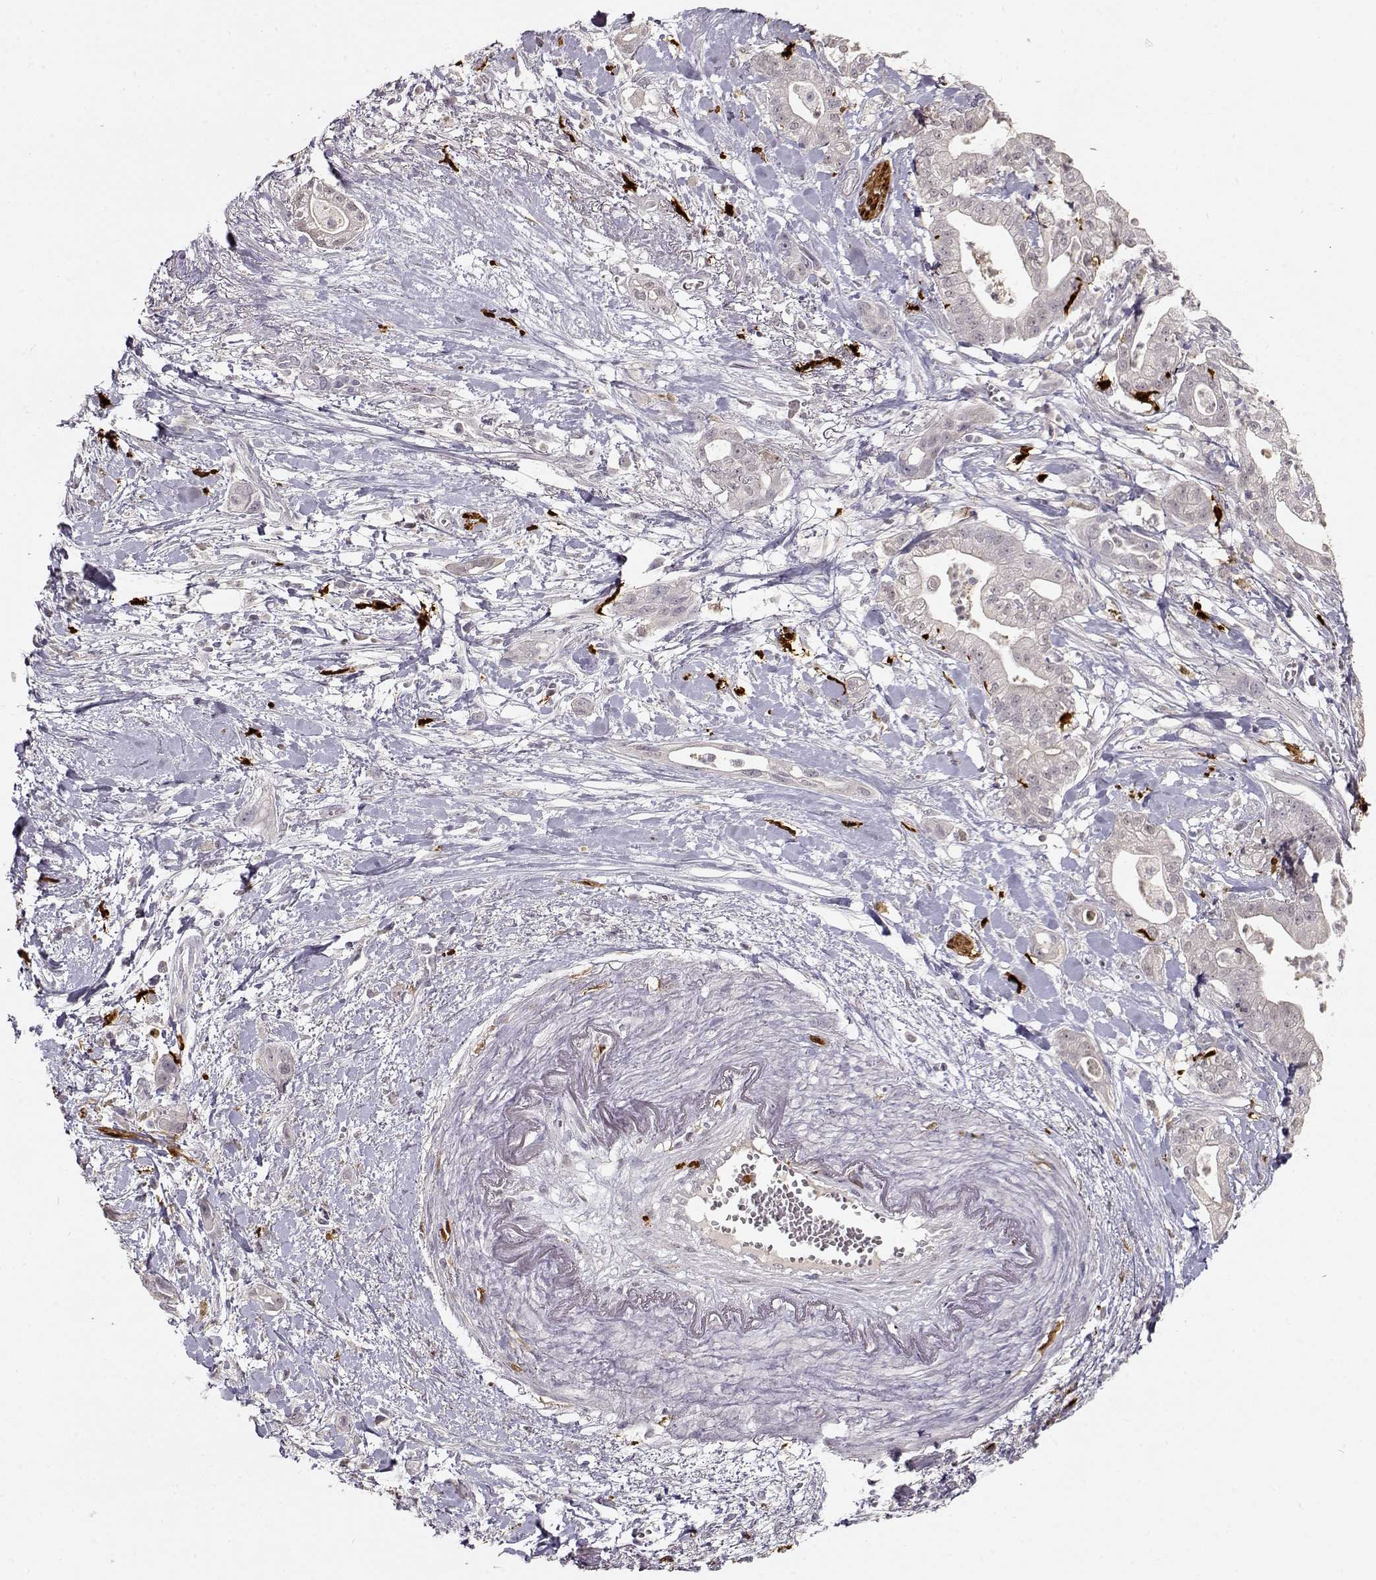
{"staining": {"intensity": "negative", "quantity": "none", "location": "none"}, "tissue": "pancreatic cancer", "cell_type": "Tumor cells", "image_type": "cancer", "snomed": [{"axis": "morphology", "description": "Normal tissue, NOS"}, {"axis": "morphology", "description": "Adenocarcinoma, NOS"}, {"axis": "topography", "description": "Lymph node"}, {"axis": "topography", "description": "Pancreas"}], "caption": "This is a micrograph of IHC staining of pancreatic cancer (adenocarcinoma), which shows no positivity in tumor cells.", "gene": "S100B", "patient": {"sex": "female", "age": 58}}